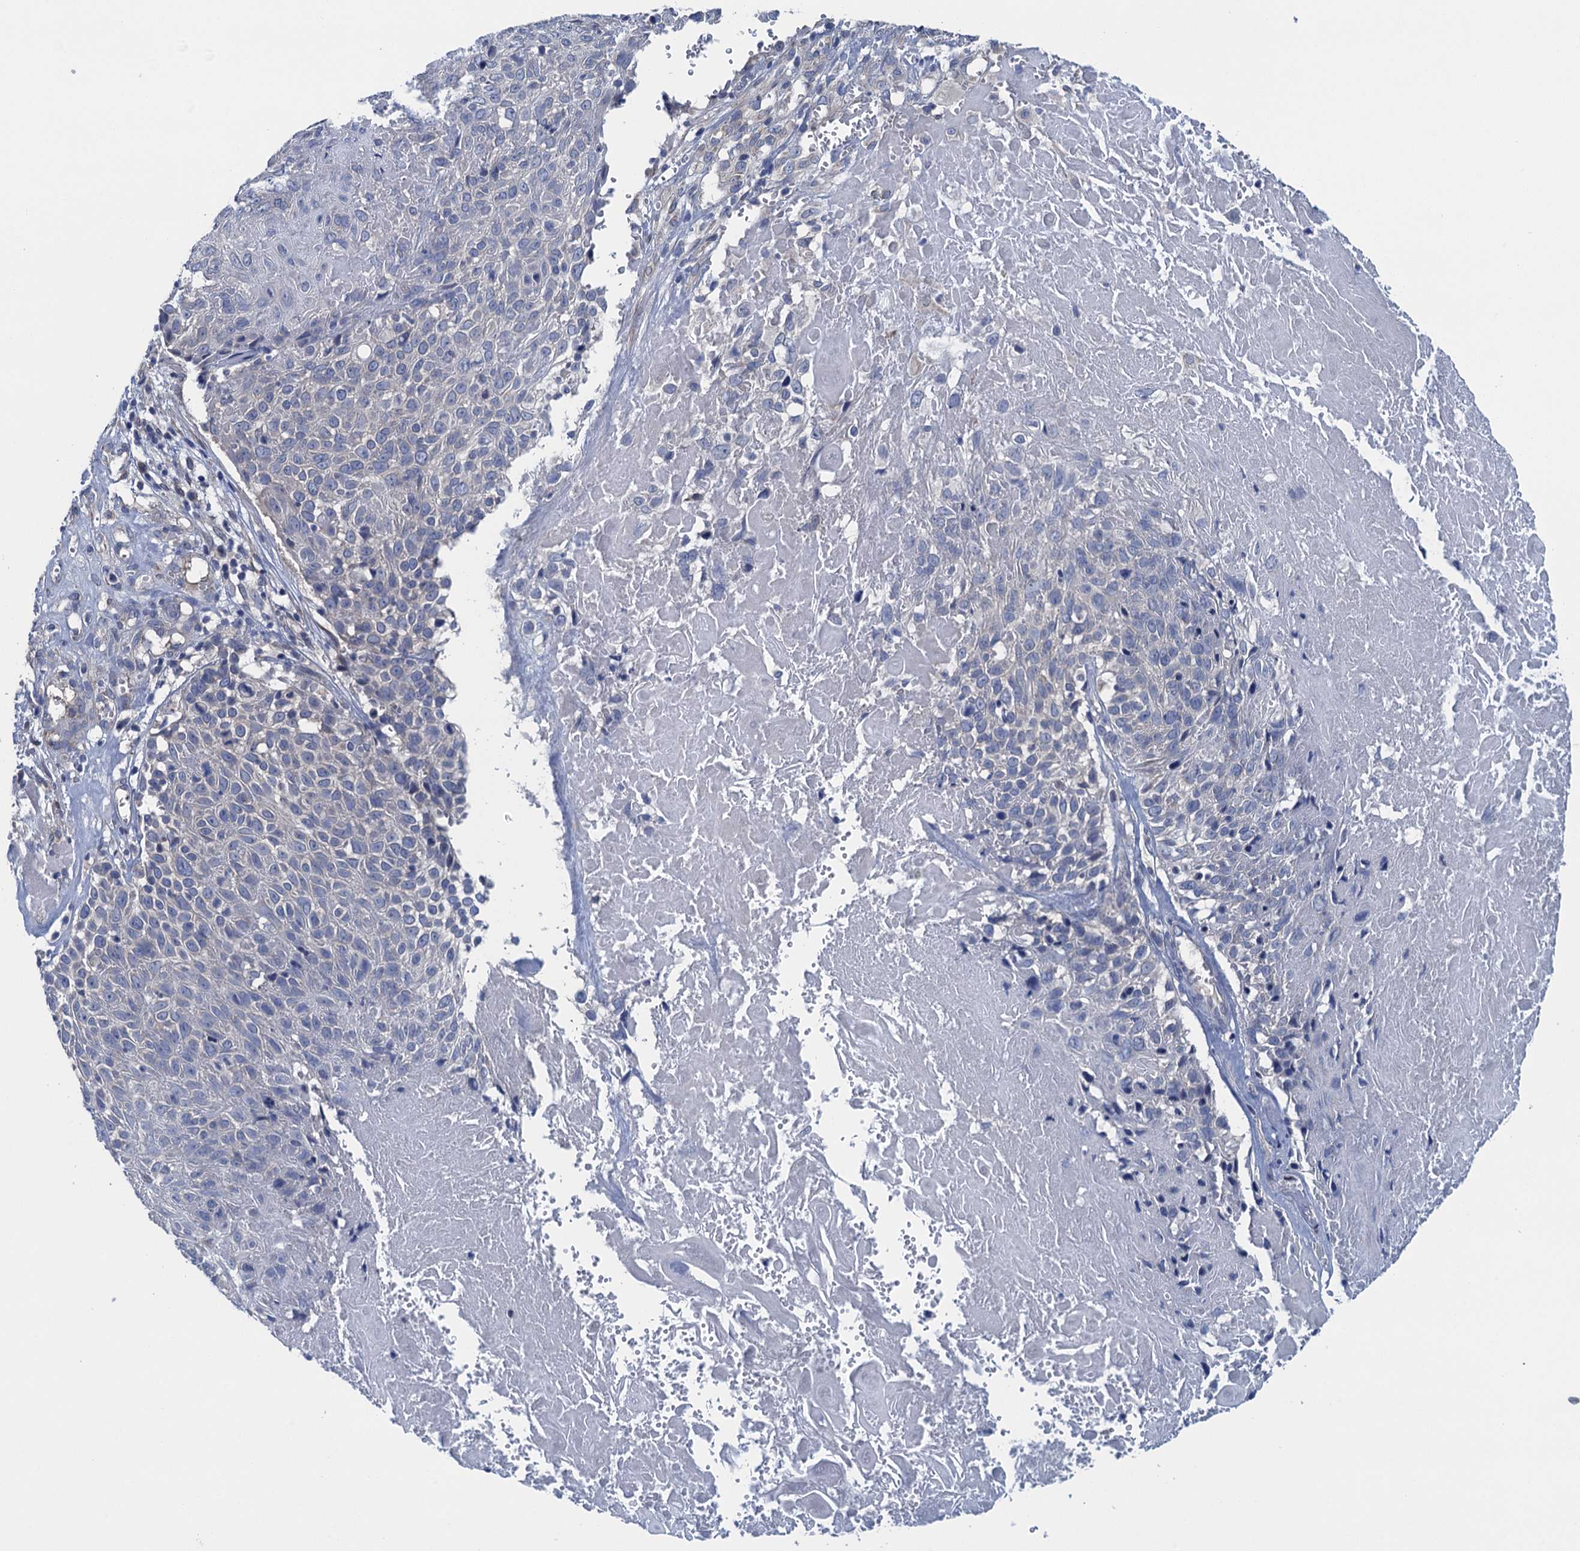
{"staining": {"intensity": "negative", "quantity": "none", "location": "none"}, "tissue": "cervical cancer", "cell_type": "Tumor cells", "image_type": "cancer", "snomed": [{"axis": "morphology", "description": "Squamous cell carcinoma, NOS"}, {"axis": "topography", "description": "Cervix"}], "caption": "Tumor cells show no significant protein expression in cervical cancer (squamous cell carcinoma). (DAB IHC visualized using brightfield microscopy, high magnification).", "gene": "CTU2", "patient": {"sex": "female", "age": 74}}